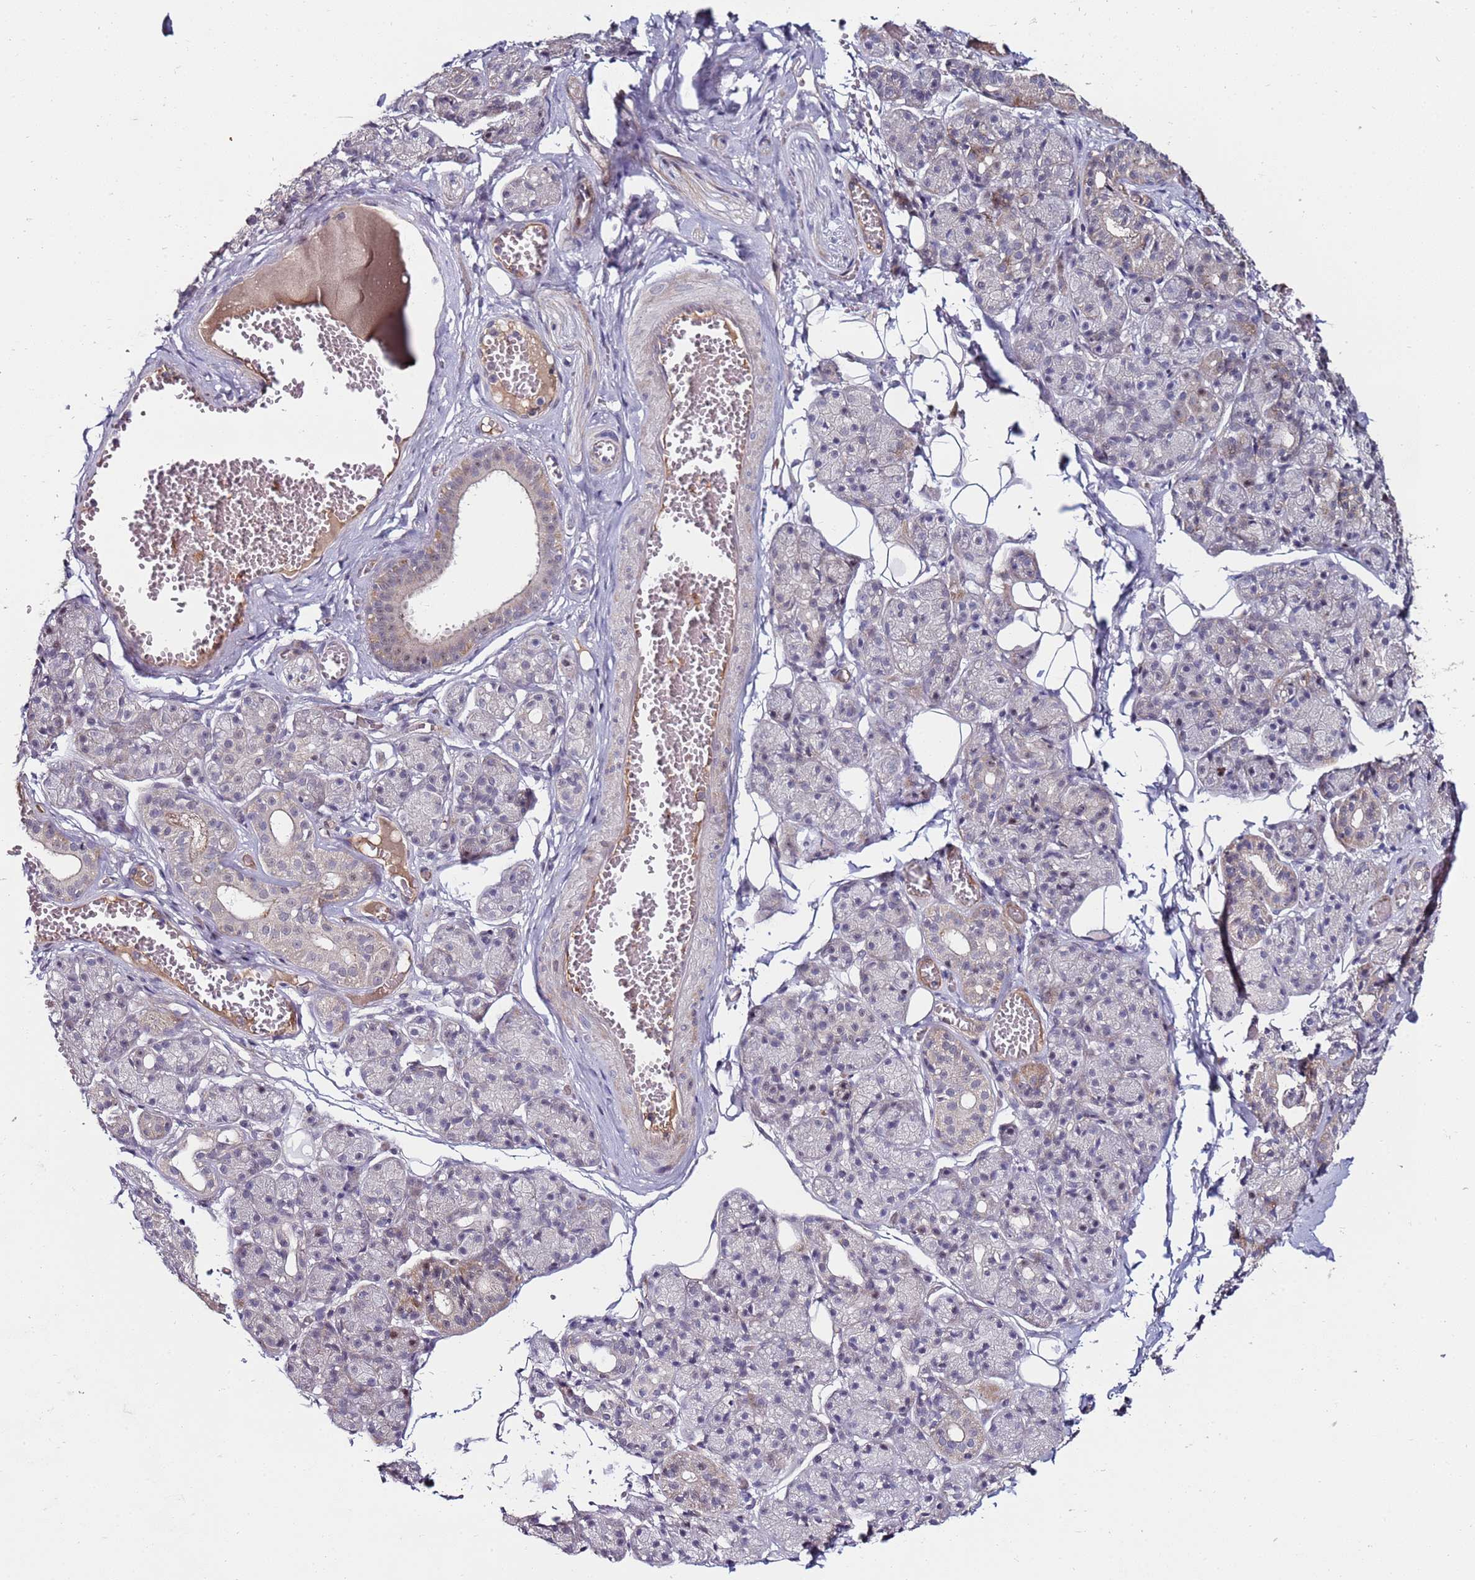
{"staining": {"intensity": "moderate", "quantity": "<25%", "location": "cytoplasmic/membranous"}, "tissue": "salivary gland", "cell_type": "Glandular cells", "image_type": "normal", "snomed": [{"axis": "morphology", "description": "Normal tissue, NOS"}, {"axis": "topography", "description": "Salivary gland"}], "caption": "Glandular cells demonstrate low levels of moderate cytoplasmic/membranous positivity in about <25% of cells in unremarkable salivary gland.", "gene": "DUSP28", "patient": {"sex": "male", "age": 63}}